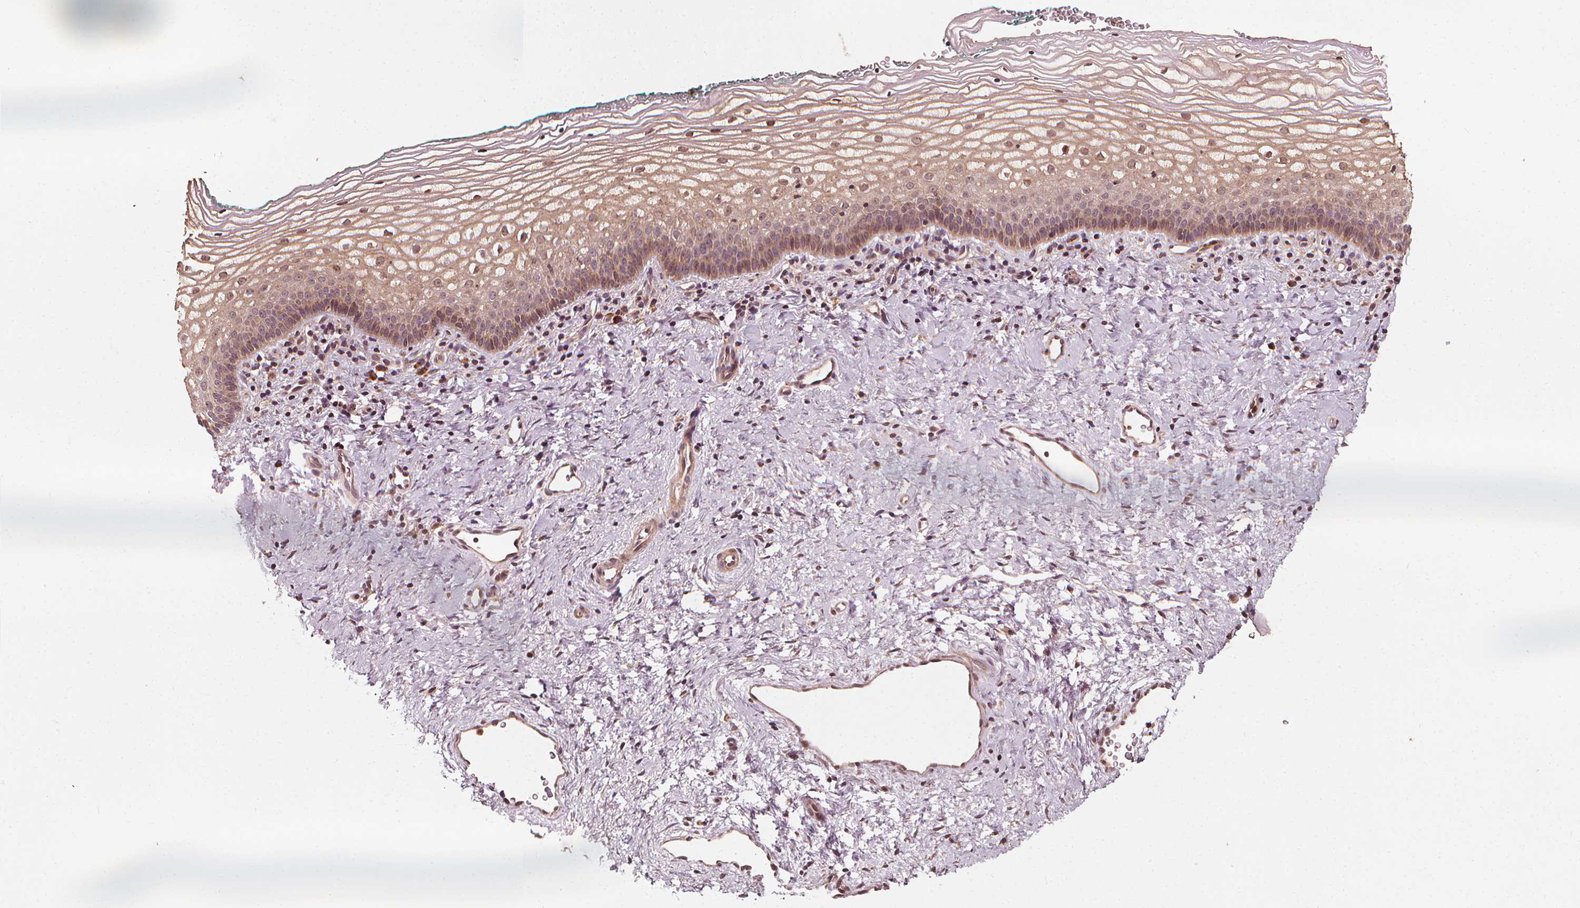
{"staining": {"intensity": "moderate", "quantity": "25%-75%", "location": "cytoplasmic/membranous,nuclear"}, "tissue": "vagina", "cell_type": "Squamous epithelial cells", "image_type": "normal", "snomed": [{"axis": "morphology", "description": "Normal tissue, NOS"}, {"axis": "topography", "description": "Vagina"}], "caption": "Human vagina stained for a protein (brown) shows moderate cytoplasmic/membranous,nuclear positive expression in approximately 25%-75% of squamous epithelial cells.", "gene": "NPC1", "patient": {"sex": "female", "age": 44}}